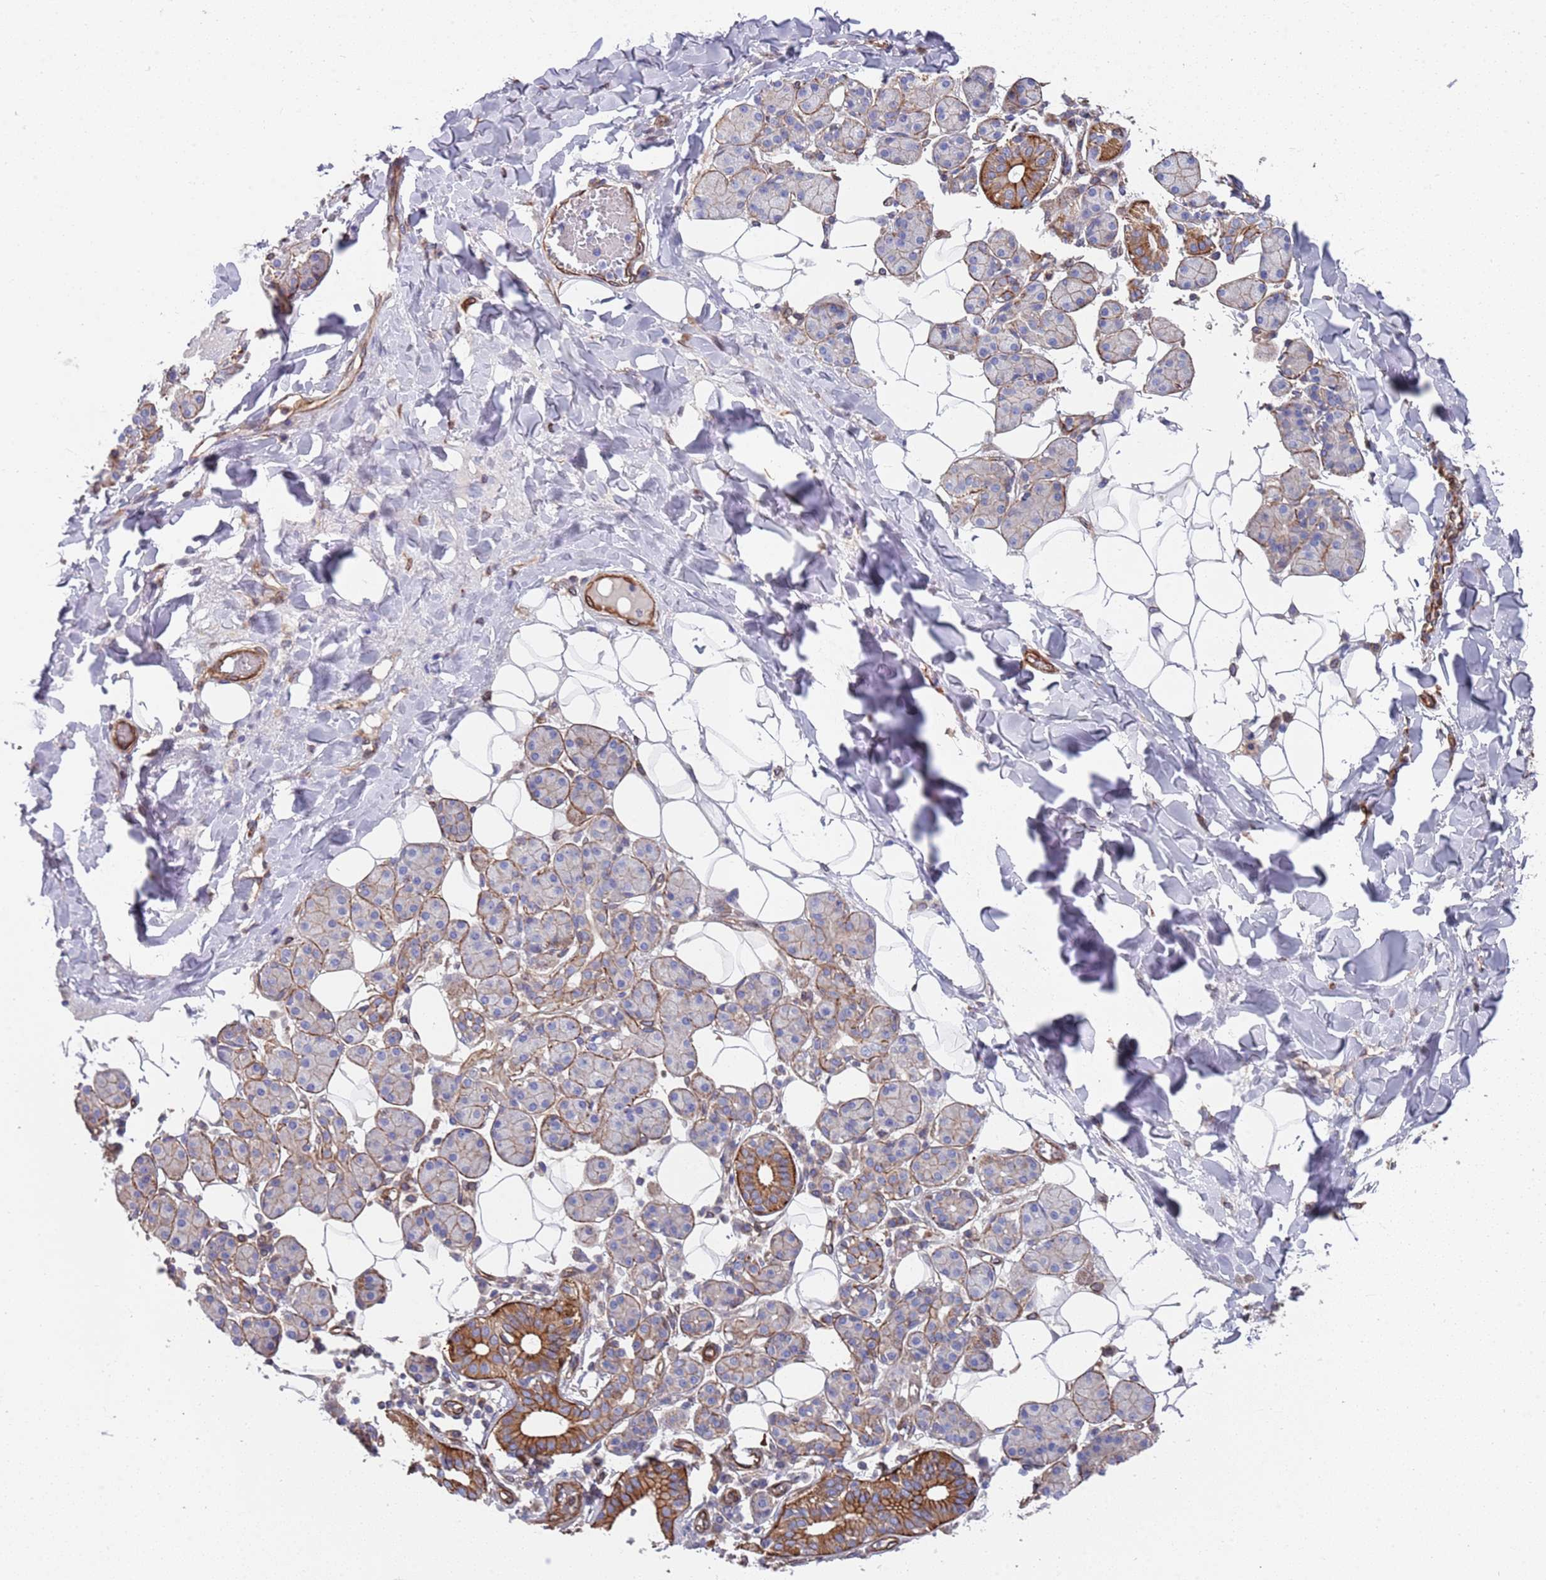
{"staining": {"intensity": "moderate", "quantity": "<25%", "location": "cytoplasmic/membranous"}, "tissue": "salivary gland", "cell_type": "Glandular cells", "image_type": "normal", "snomed": [{"axis": "morphology", "description": "Normal tissue, NOS"}, {"axis": "topography", "description": "Salivary gland"}], "caption": "Immunohistochemistry photomicrograph of benign human salivary gland stained for a protein (brown), which demonstrates low levels of moderate cytoplasmic/membranous positivity in approximately <25% of glandular cells.", "gene": "JAKMIP2", "patient": {"sex": "female", "age": 33}}